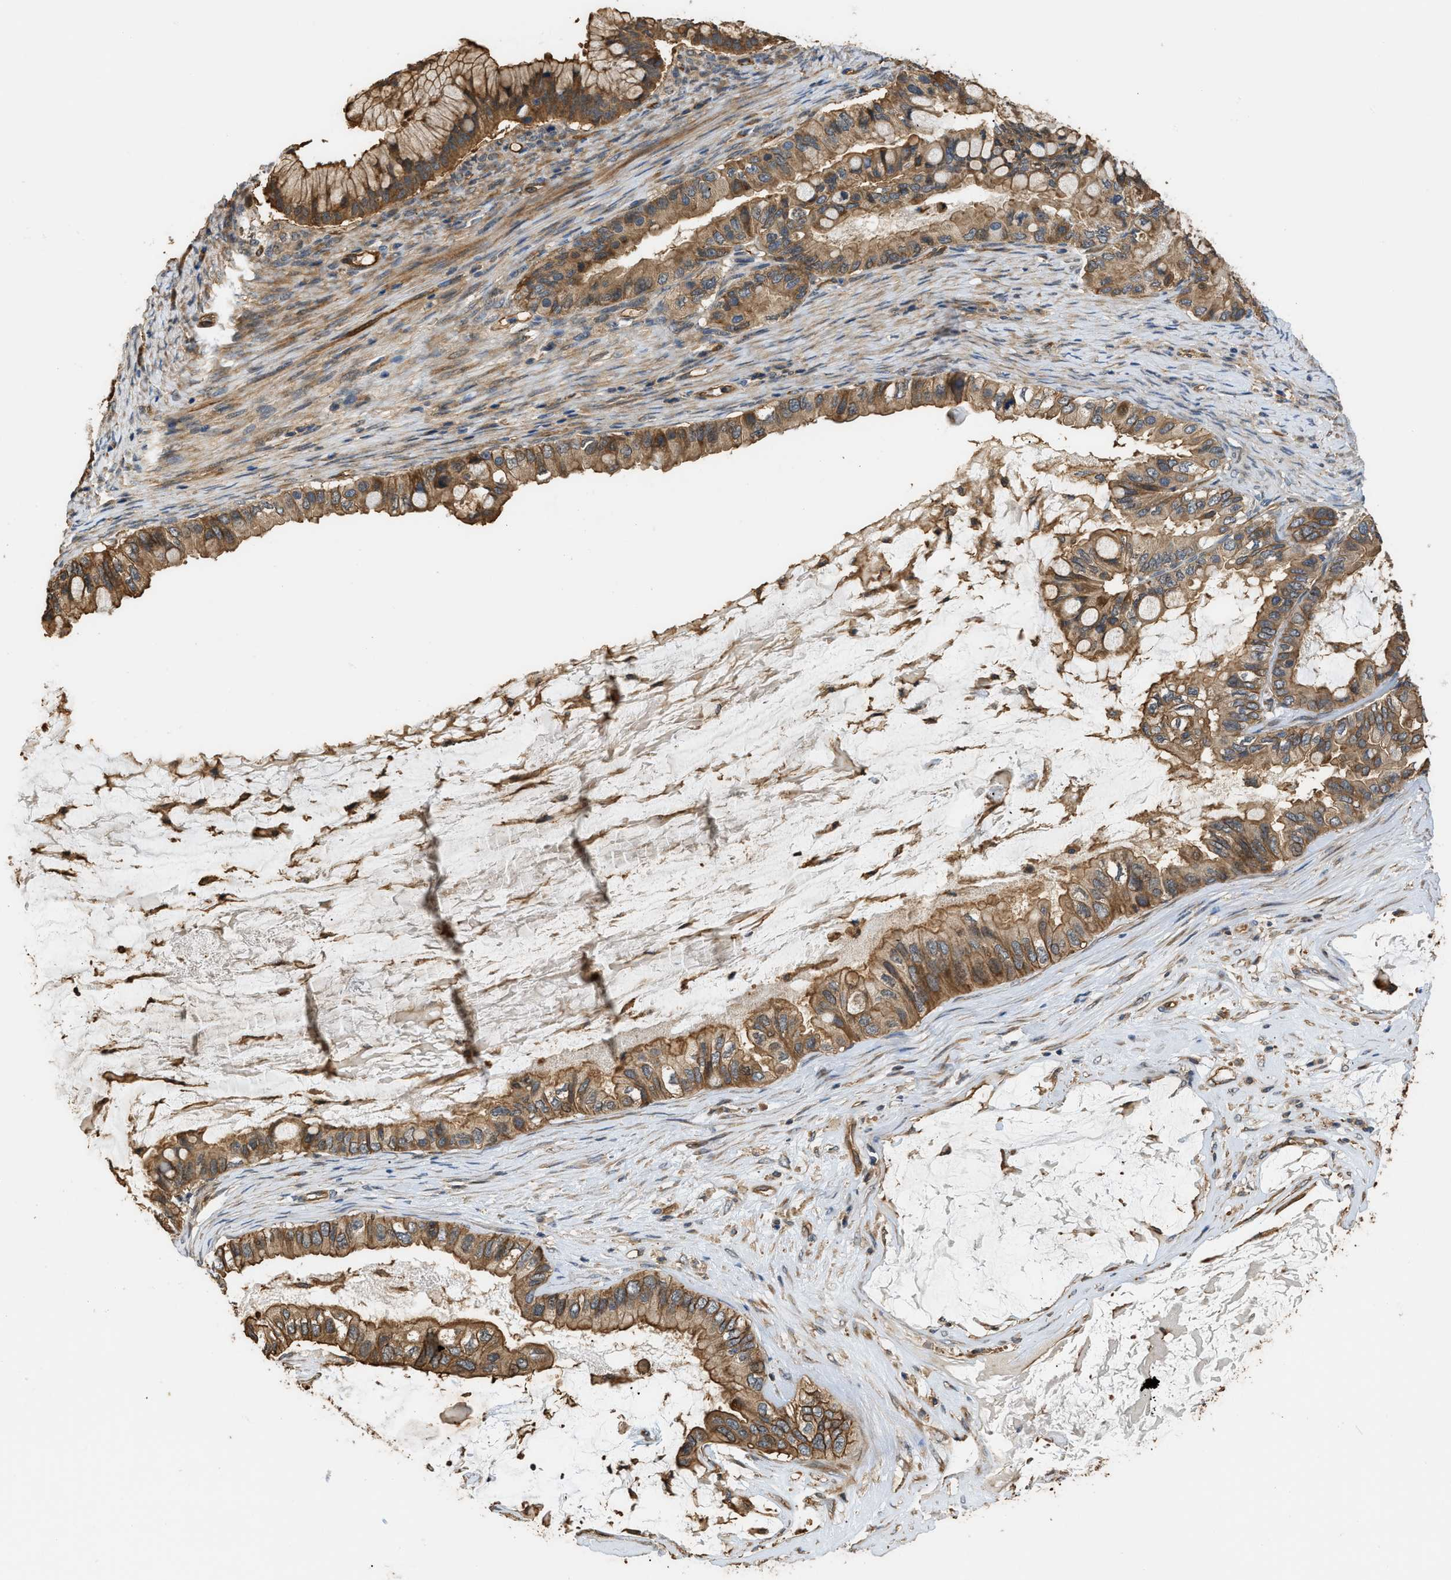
{"staining": {"intensity": "moderate", "quantity": ">75%", "location": "cytoplasmic/membranous"}, "tissue": "ovarian cancer", "cell_type": "Tumor cells", "image_type": "cancer", "snomed": [{"axis": "morphology", "description": "Cystadenocarcinoma, mucinous, NOS"}, {"axis": "topography", "description": "Ovary"}], "caption": "Human ovarian cancer stained for a protein (brown) shows moderate cytoplasmic/membranous positive positivity in approximately >75% of tumor cells.", "gene": "DDHD2", "patient": {"sex": "female", "age": 80}}